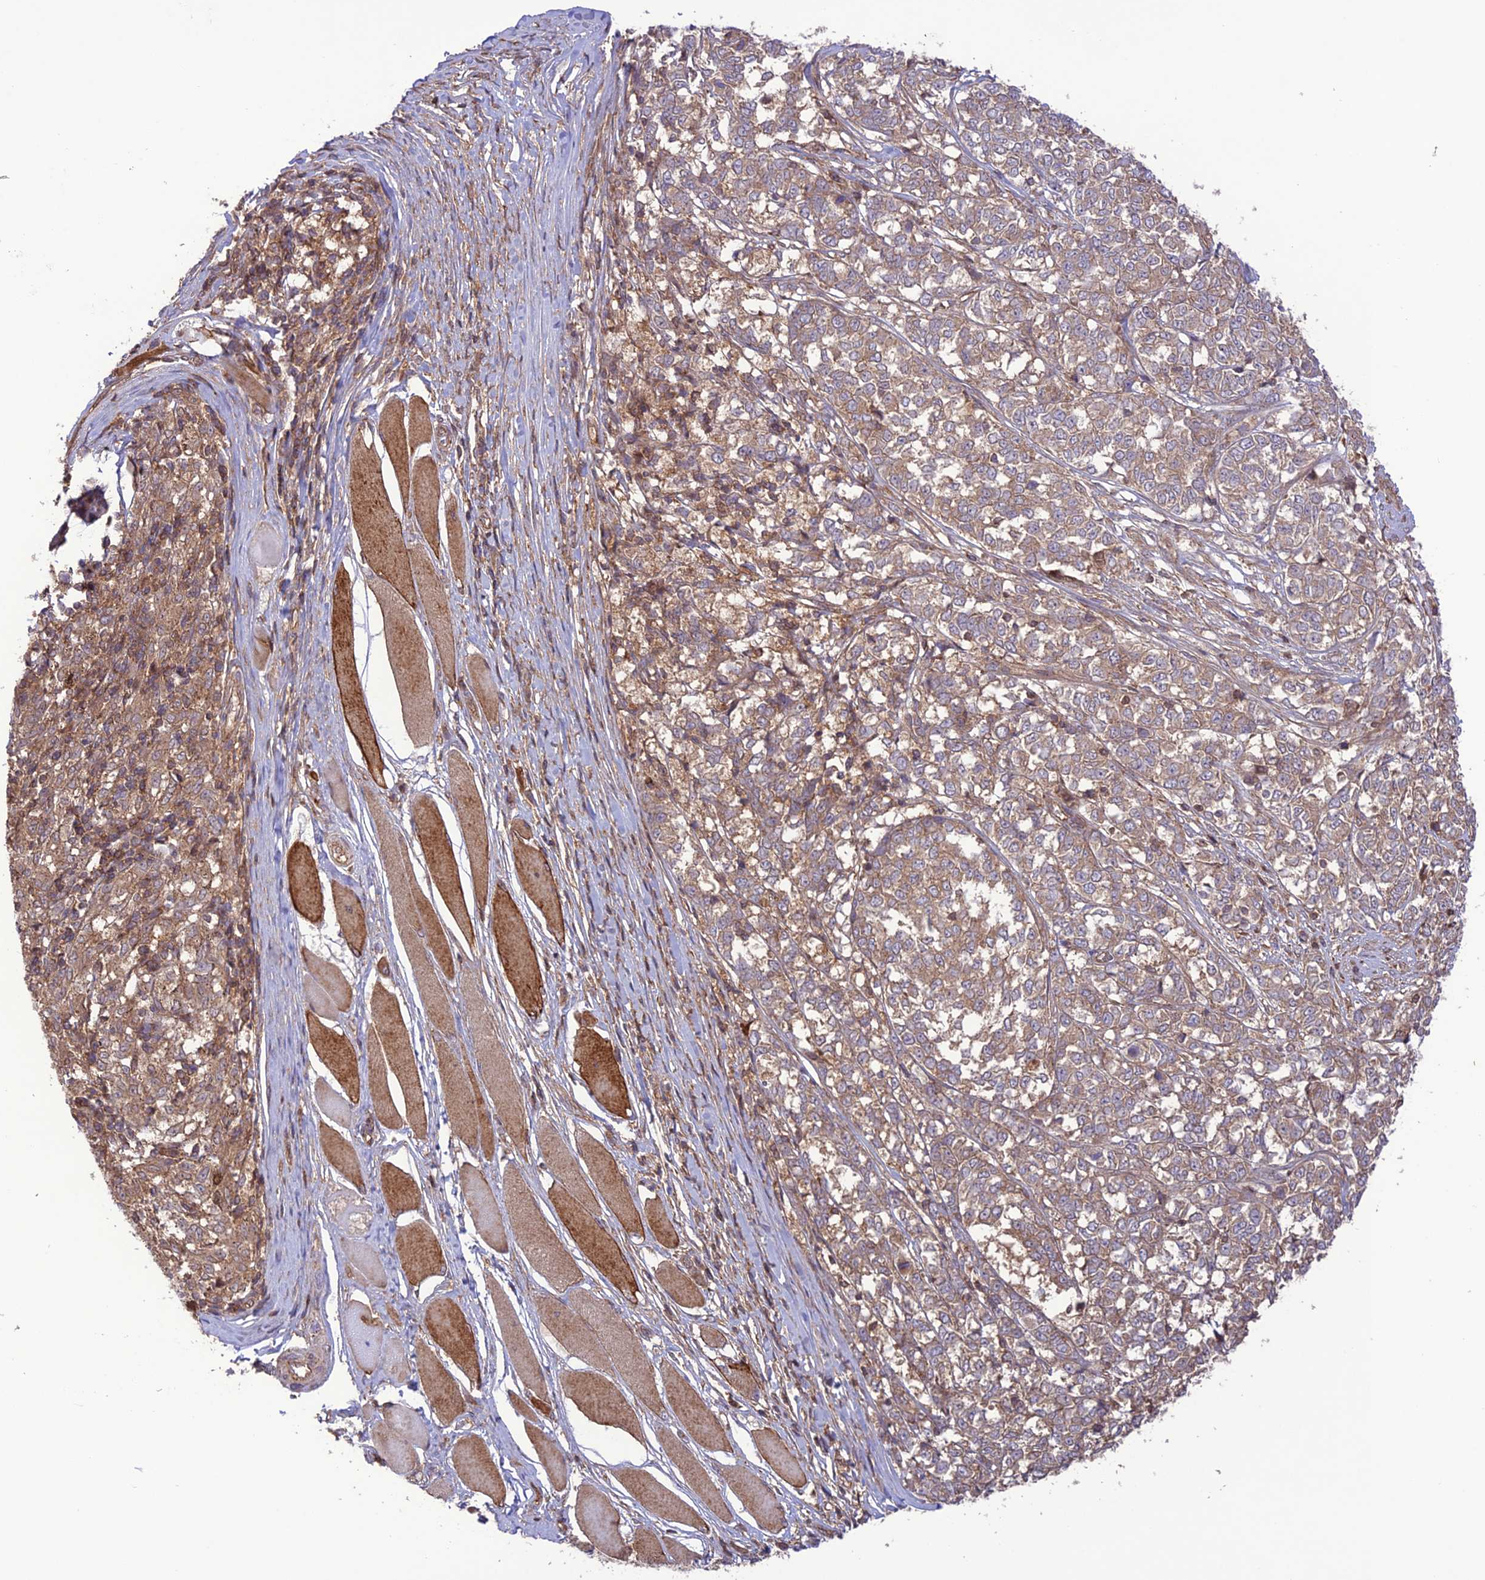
{"staining": {"intensity": "weak", "quantity": ">75%", "location": "cytoplasmic/membranous"}, "tissue": "melanoma", "cell_type": "Tumor cells", "image_type": "cancer", "snomed": [{"axis": "morphology", "description": "Malignant melanoma, NOS"}, {"axis": "topography", "description": "Skin"}], "caption": "Immunohistochemical staining of melanoma displays weak cytoplasmic/membranous protein expression in approximately >75% of tumor cells.", "gene": "FCHSD1", "patient": {"sex": "female", "age": 72}}